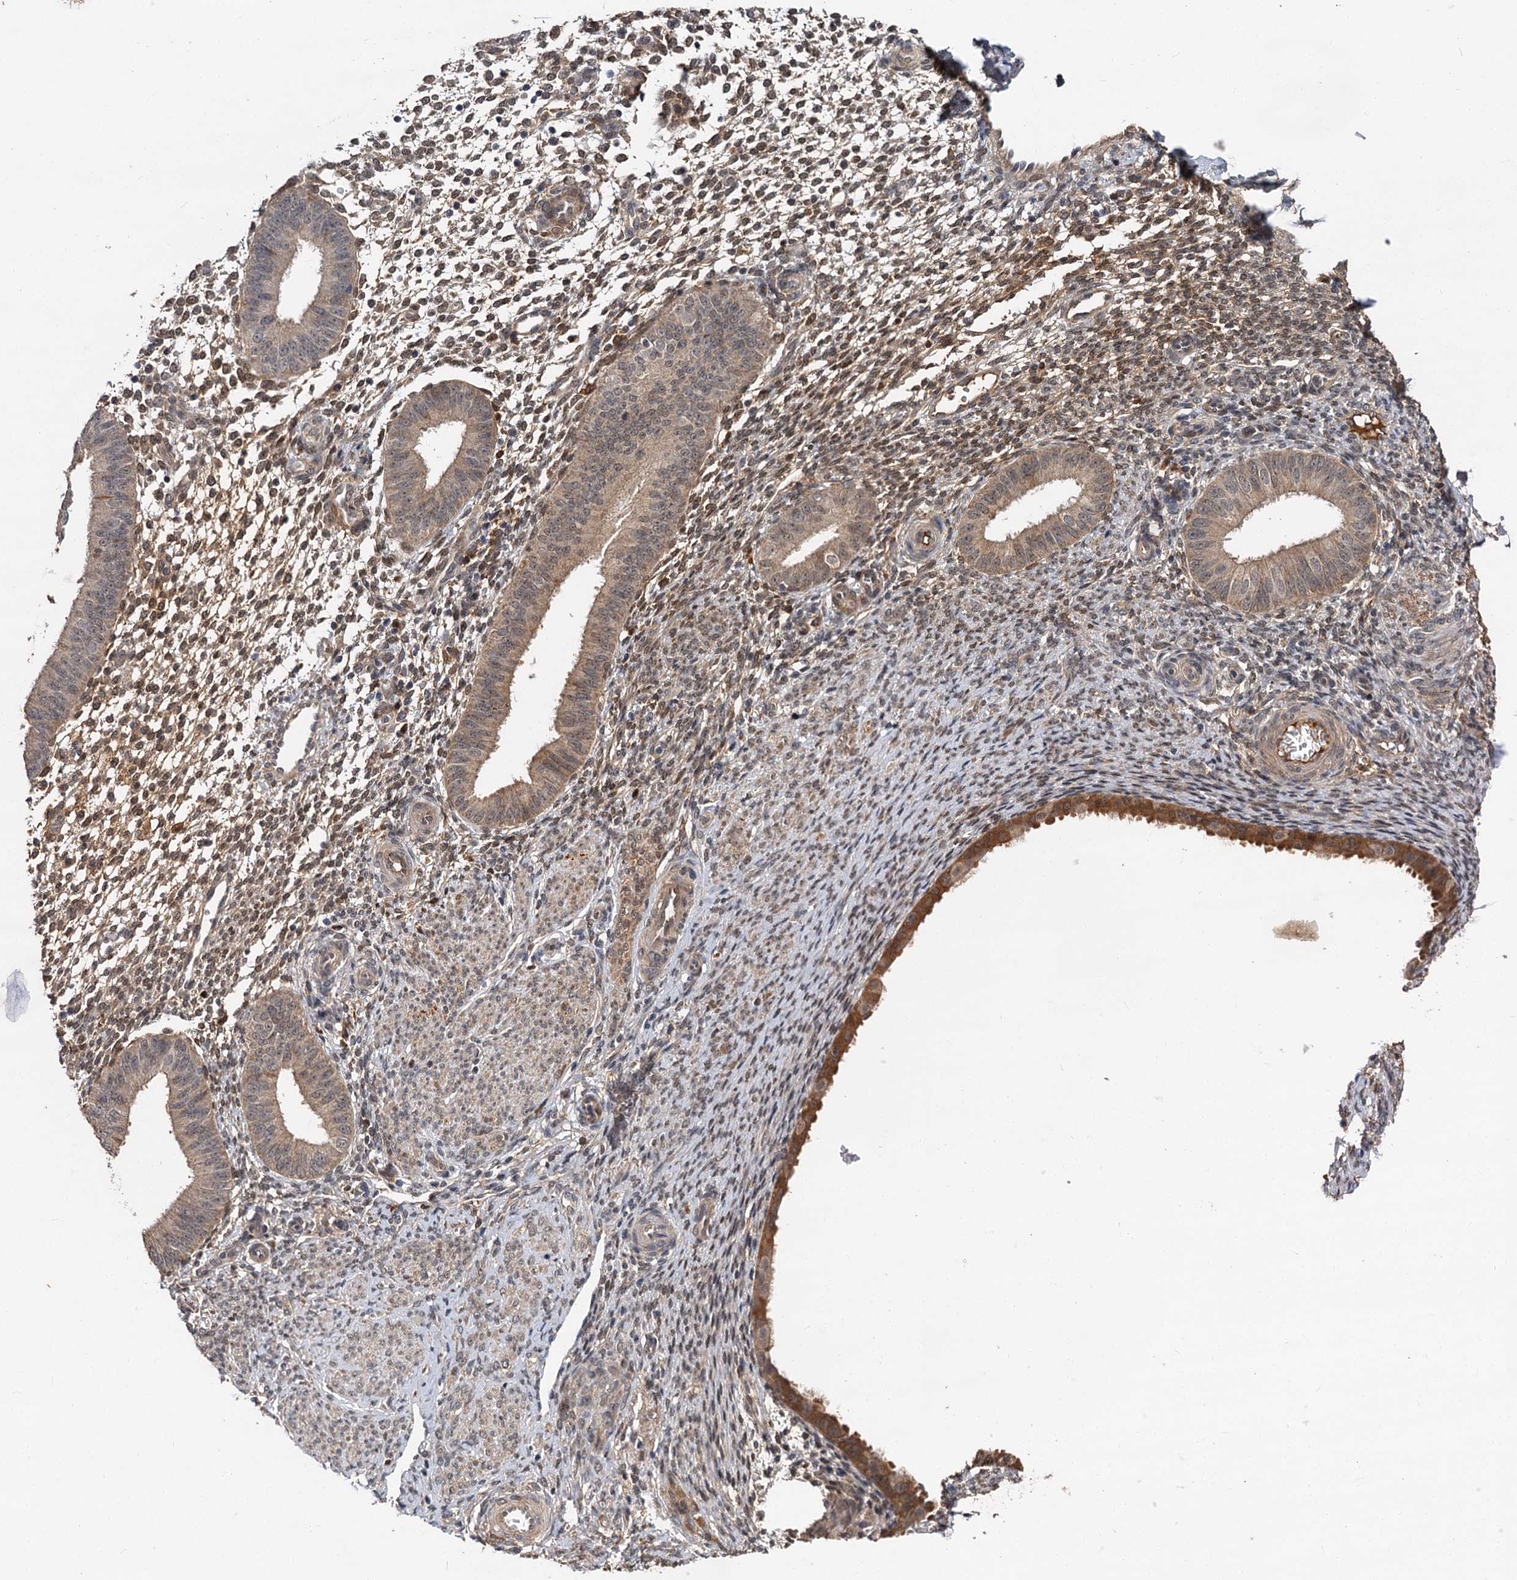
{"staining": {"intensity": "weak", "quantity": "25%-75%", "location": "cytoplasmic/membranous,nuclear"}, "tissue": "endometrium", "cell_type": "Cells in endometrial stroma", "image_type": "normal", "snomed": [{"axis": "morphology", "description": "Normal tissue, NOS"}, {"axis": "topography", "description": "Uterus"}, {"axis": "topography", "description": "Endometrium"}], "caption": "Immunohistochemistry (IHC) of unremarkable human endometrium shows low levels of weak cytoplasmic/membranous,nuclear staining in about 25%-75% of cells in endometrial stroma.", "gene": "MBD6", "patient": {"sex": "female", "age": 48}}